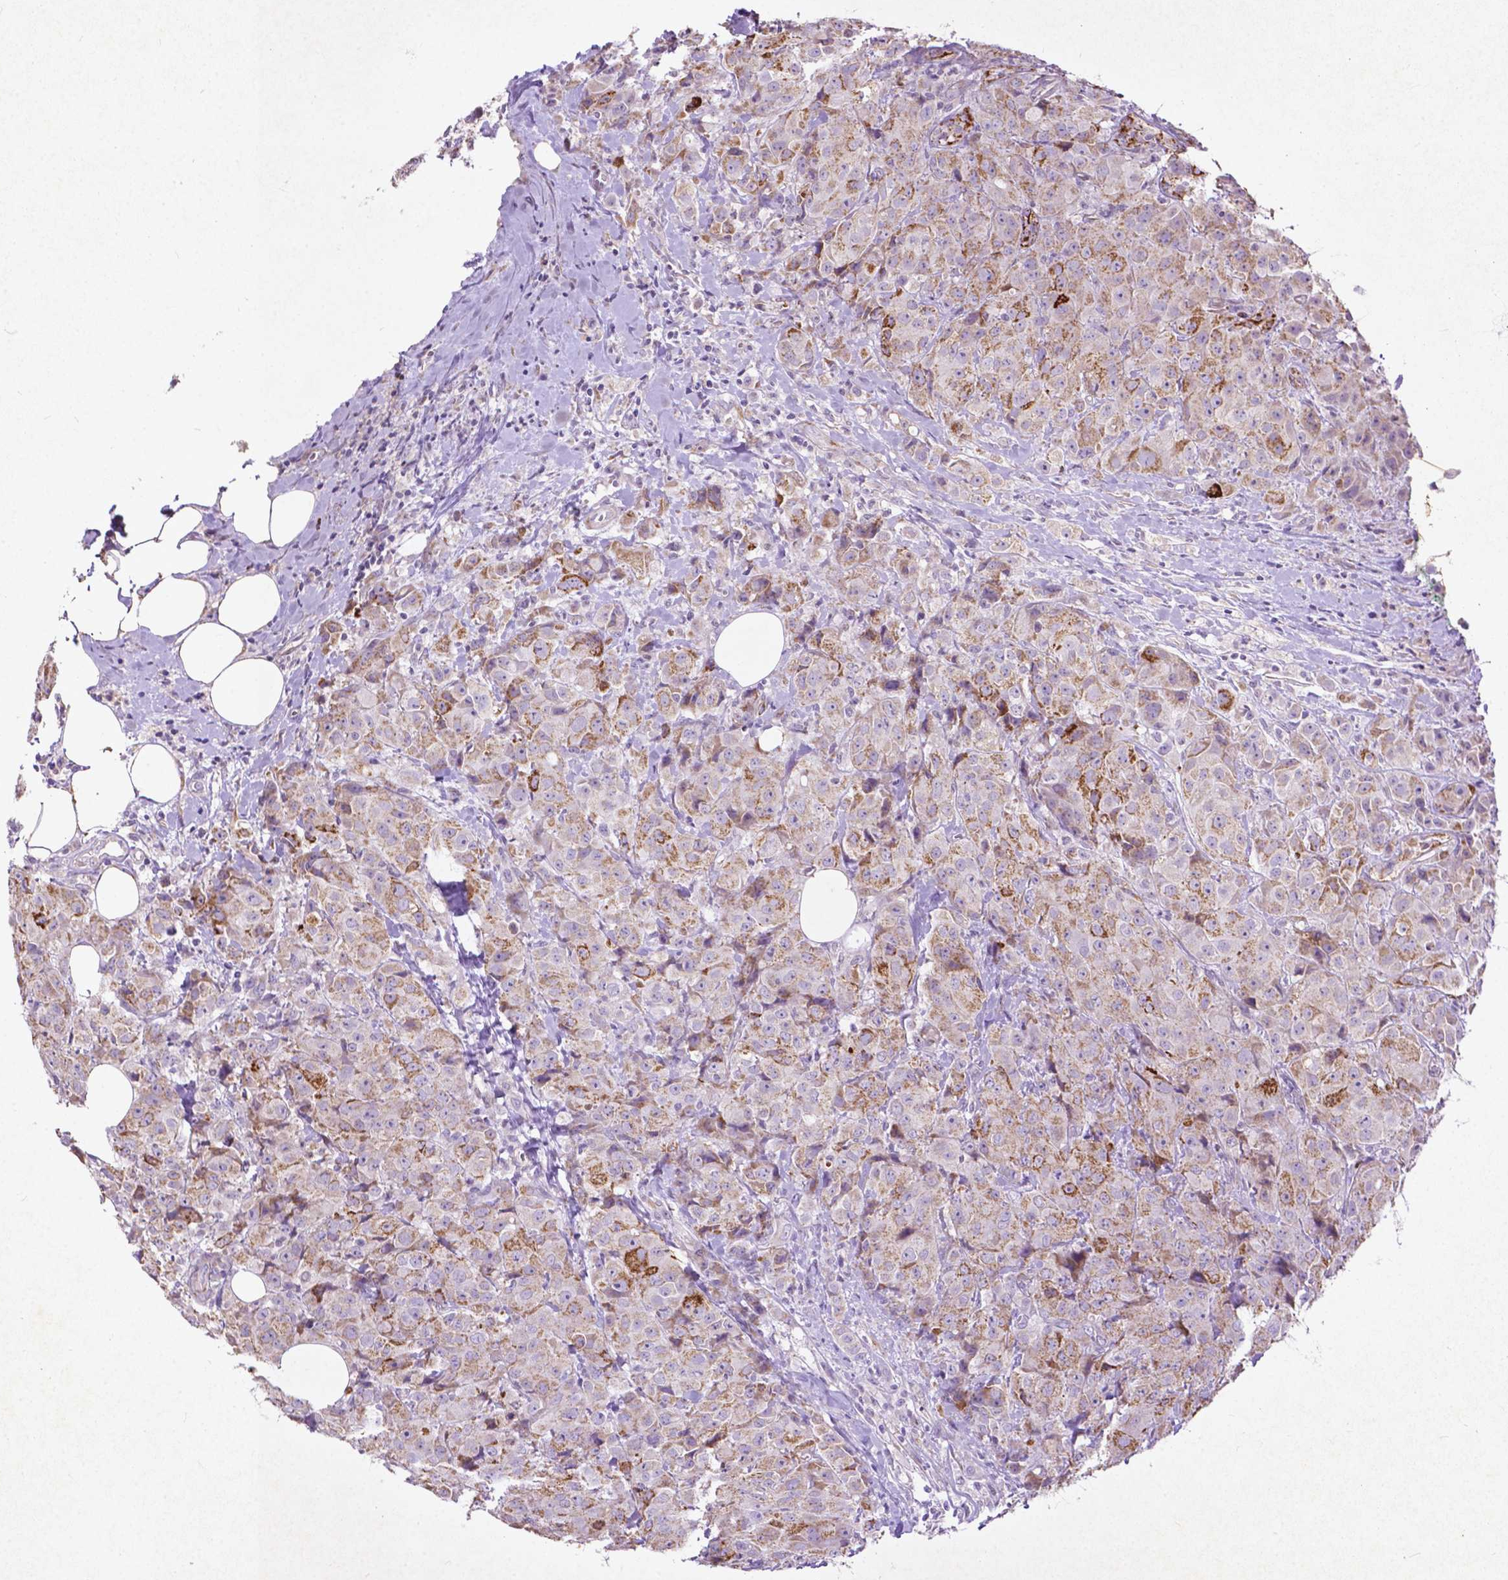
{"staining": {"intensity": "moderate", "quantity": "25%-75%", "location": "cytoplasmic/membranous"}, "tissue": "breast cancer", "cell_type": "Tumor cells", "image_type": "cancer", "snomed": [{"axis": "morphology", "description": "Normal tissue, NOS"}, {"axis": "morphology", "description": "Duct carcinoma"}, {"axis": "topography", "description": "Breast"}], "caption": "Breast cancer (intraductal carcinoma) stained for a protein demonstrates moderate cytoplasmic/membranous positivity in tumor cells. The staining is performed using DAB (3,3'-diaminobenzidine) brown chromogen to label protein expression. The nuclei are counter-stained blue using hematoxylin.", "gene": "THEGL", "patient": {"sex": "female", "age": 43}}